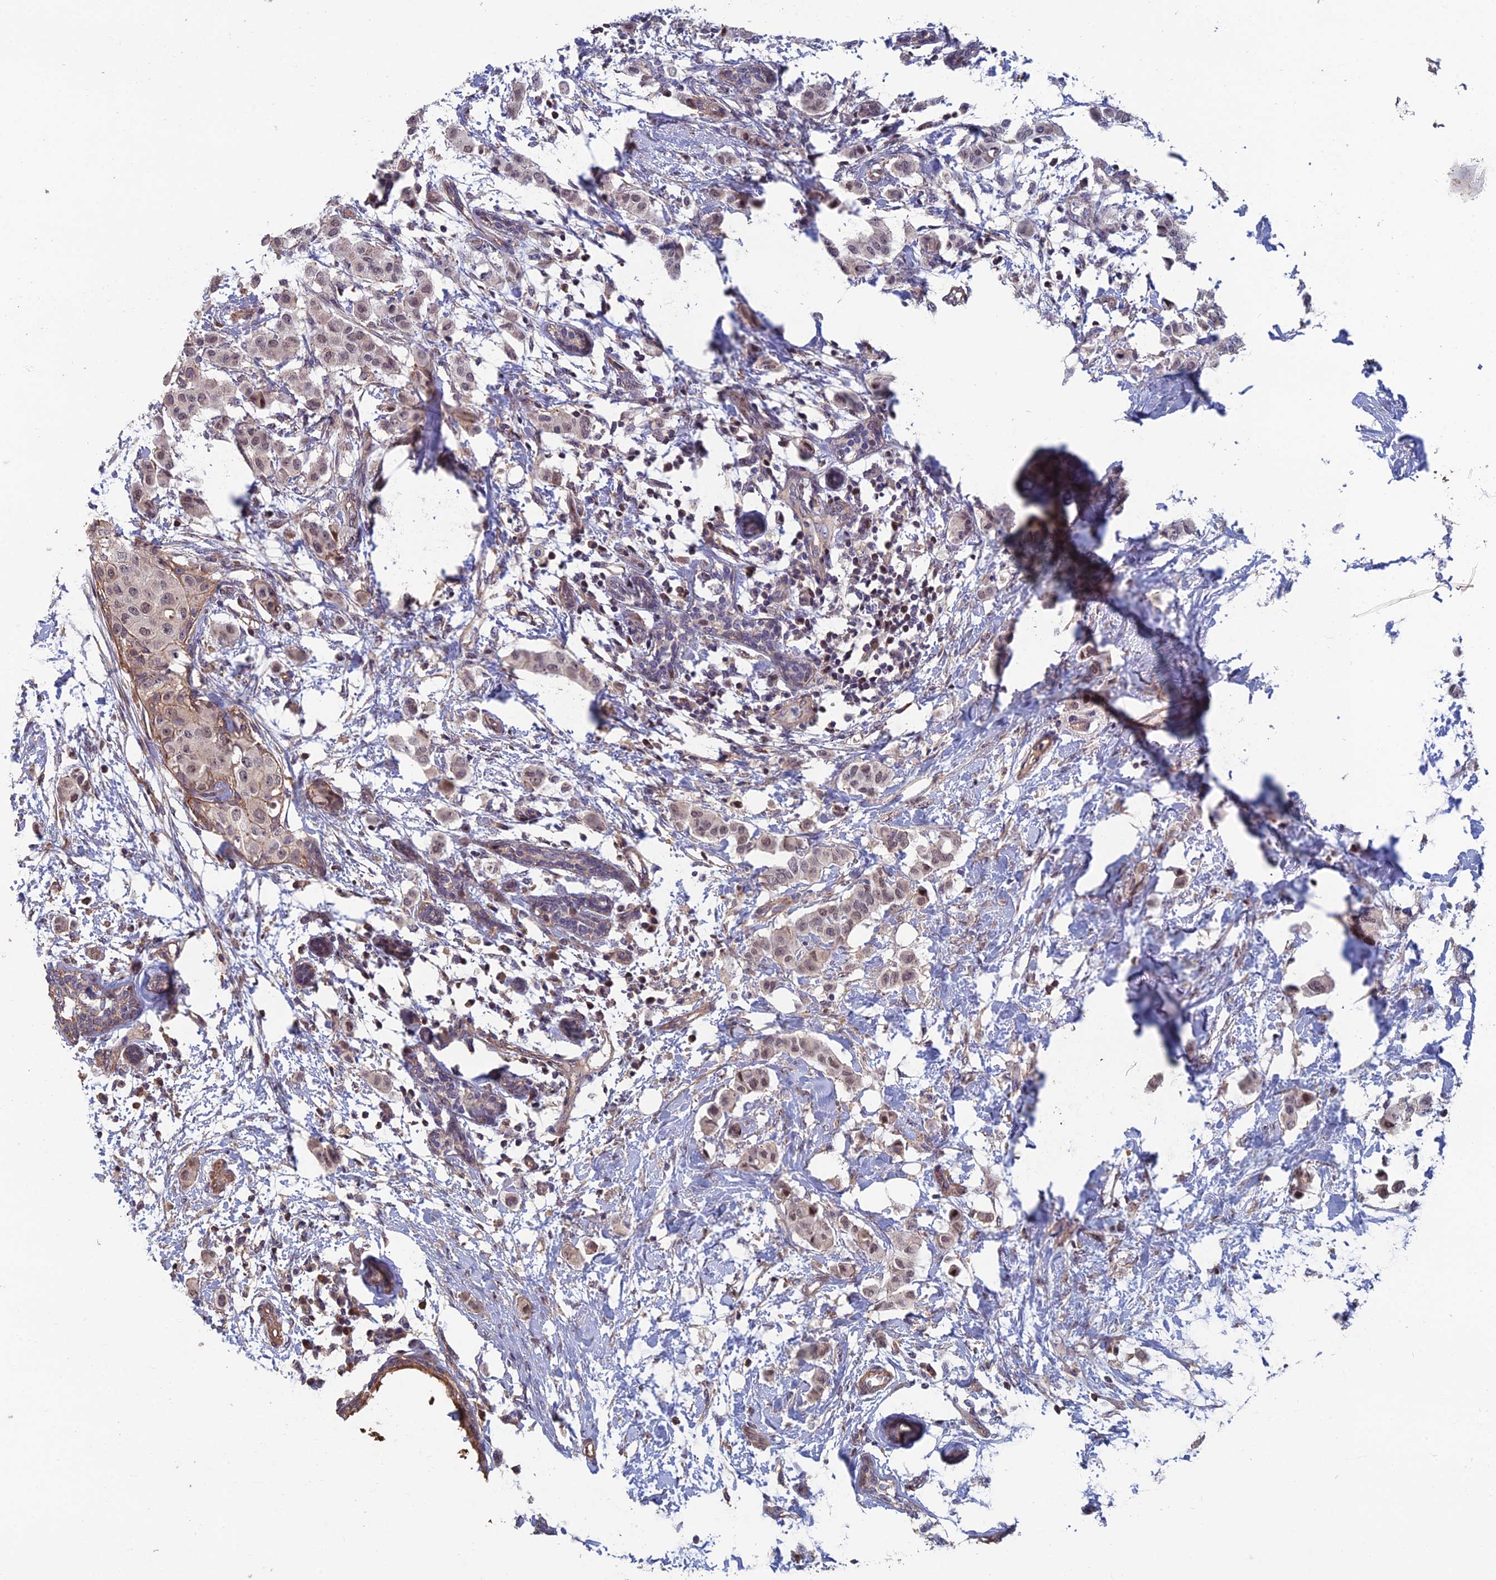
{"staining": {"intensity": "weak", "quantity": "25%-75%", "location": "nuclear"}, "tissue": "breast cancer", "cell_type": "Tumor cells", "image_type": "cancer", "snomed": [{"axis": "morphology", "description": "Duct carcinoma"}, {"axis": "topography", "description": "Breast"}], "caption": "Approximately 25%-75% of tumor cells in breast intraductal carcinoma show weak nuclear protein positivity as visualized by brown immunohistochemical staining.", "gene": "CCDC183", "patient": {"sex": "female", "age": 40}}